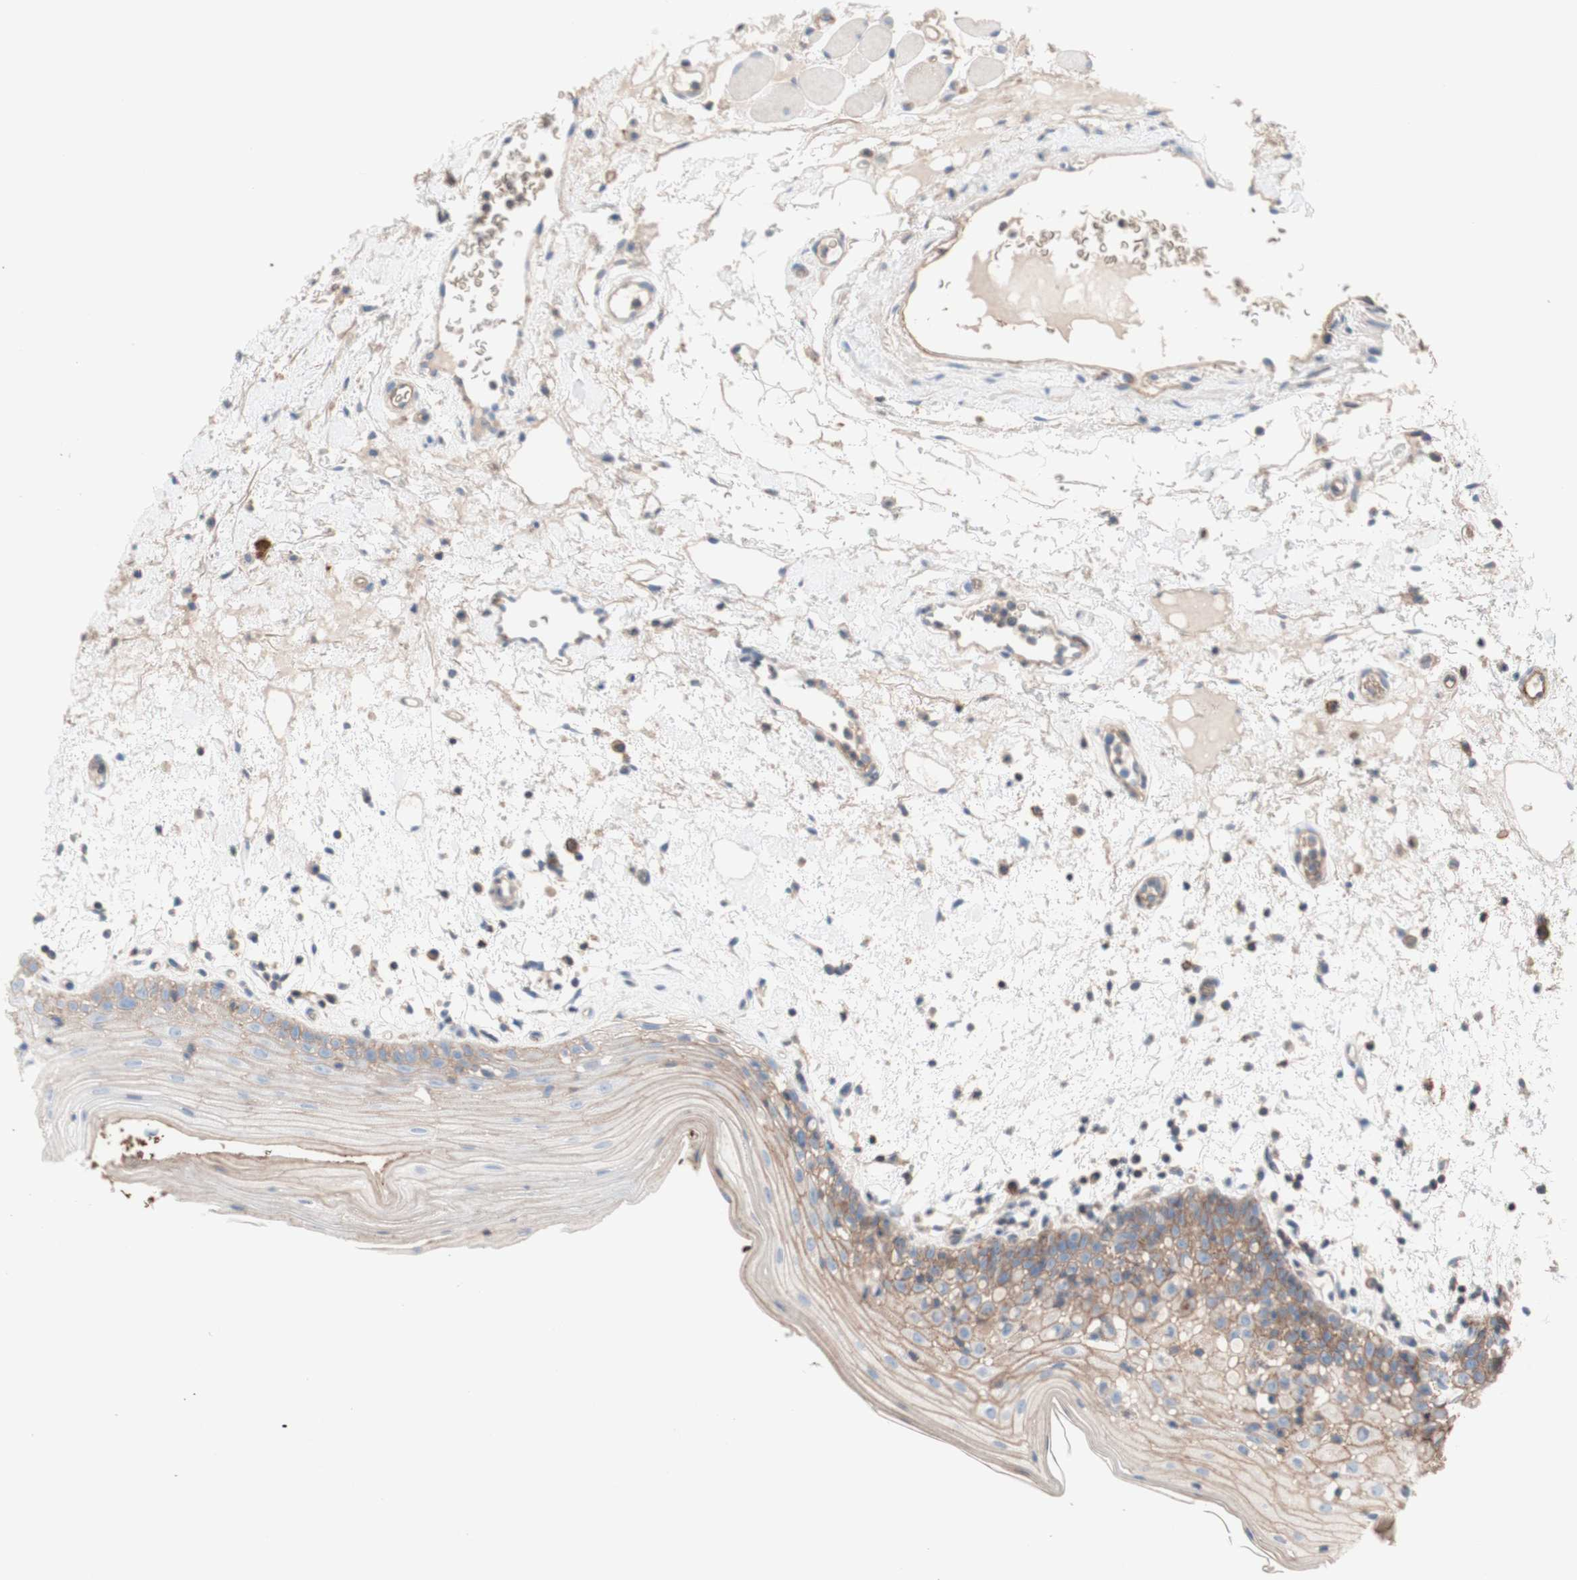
{"staining": {"intensity": "weak", "quantity": "25%-75%", "location": "cytoplasmic/membranous"}, "tissue": "oral mucosa", "cell_type": "Squamous epithelial cells", "image_type": "normal", "snomed": [{"axis": "morphology", "description": "Normal tissue, NOS"}, {"axis": "morphology", "description": "Squamous cell carcinoma, NOS"}, {"axis": "topography", "description": "Skeletal muscle"}, {"axis": "topography", "description": "Oral tissue"}], "caption": "Protein analysis of benign oral mucosa exhibits weak cytoplasmic/membranous positivity in approximately 25%-75% of squamous epithelial cells.", "gene": "CD46", "patient": {"sex": "male", "age": 71}}